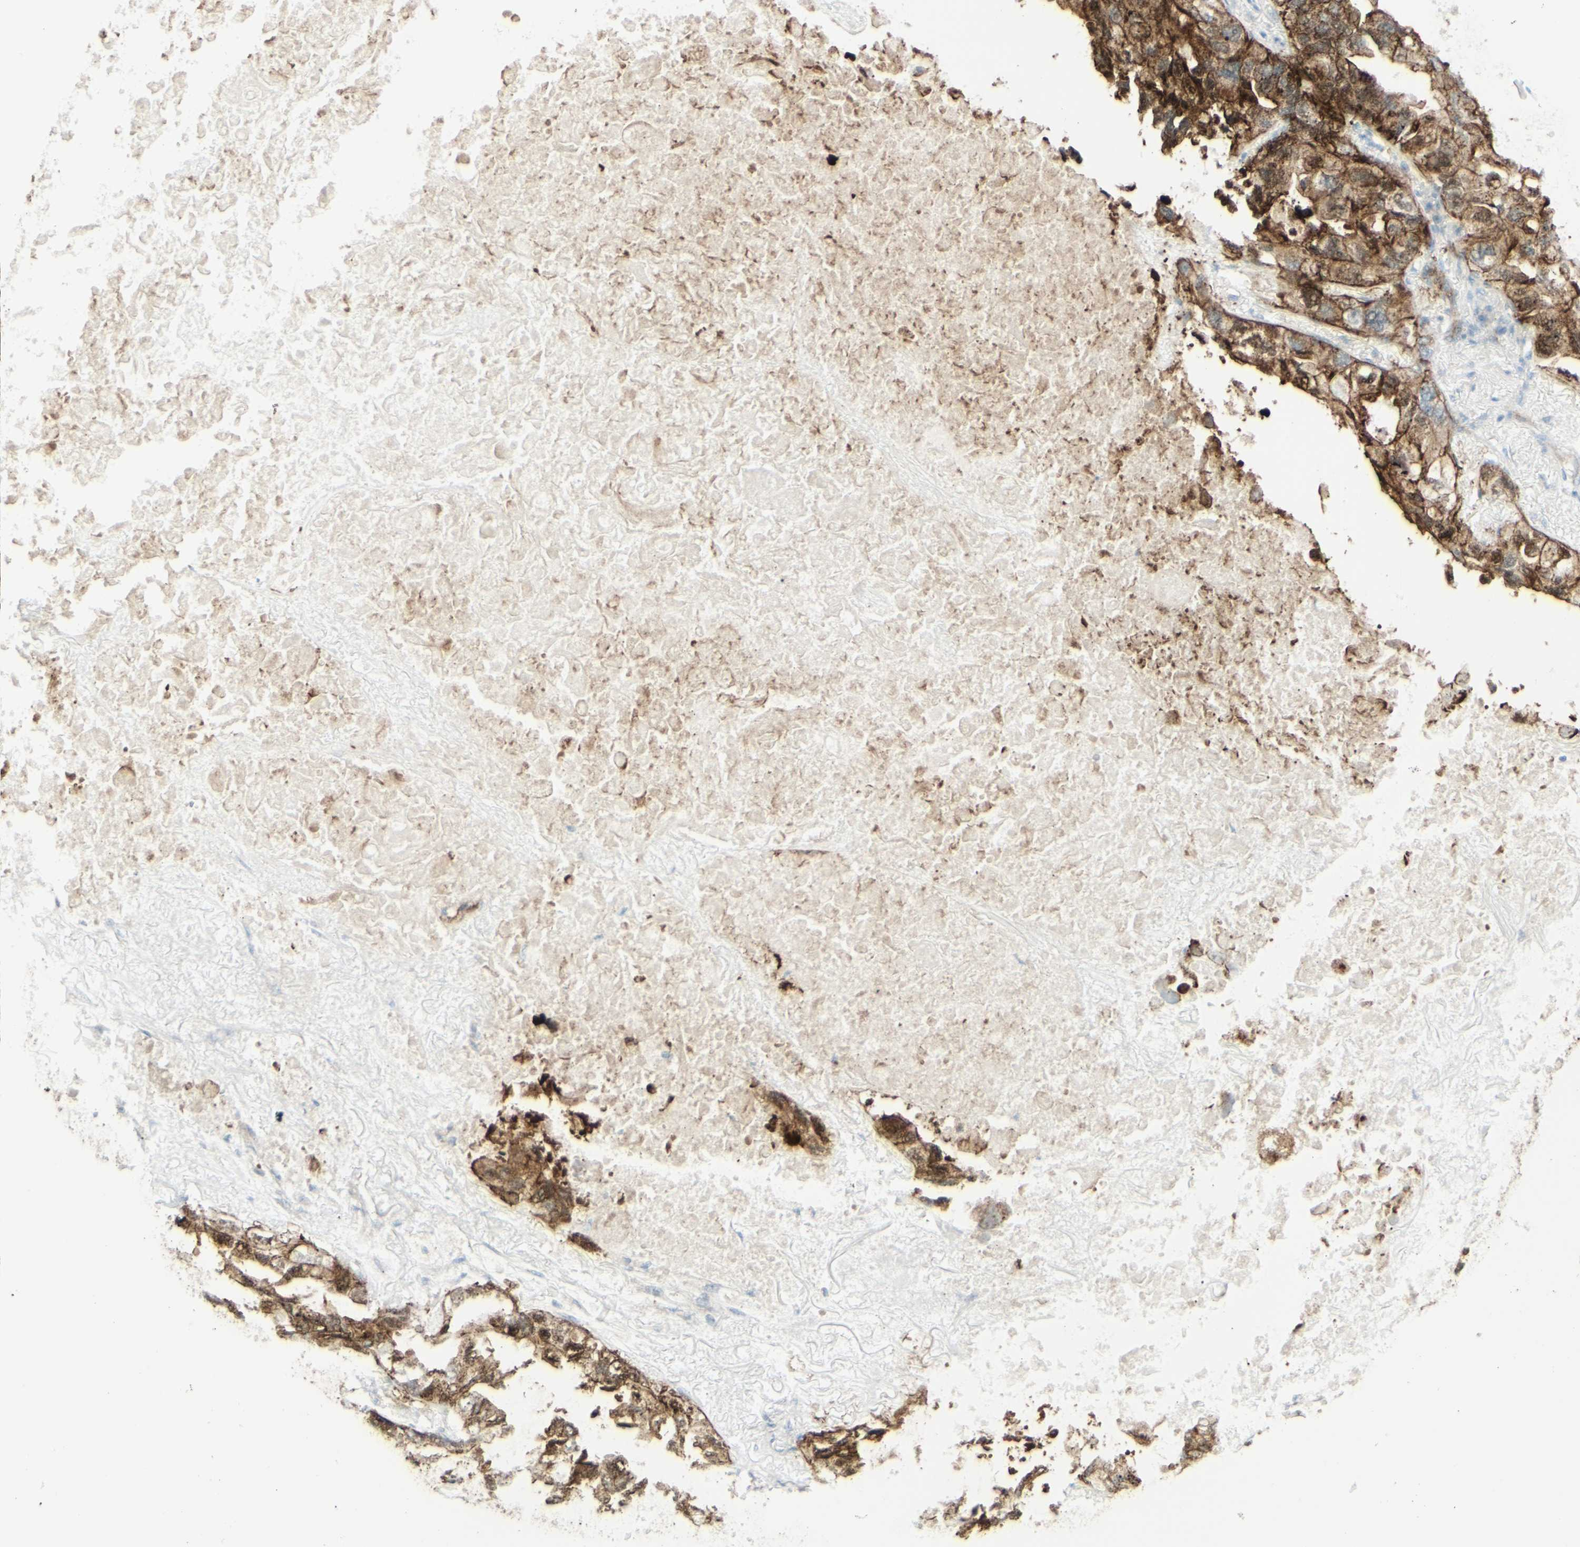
{"staining": {"intensity": "strong", "quantity": "25%-75%", "location": "cytoplasmic/membranous"}, "tissue": "lung cancer", "cell_type": "Tumor cells", "image_type": "cancer", "snomed": [{"axis": "morphology", "description": "Squamous cell carcinoma, NOS"}, {"axis": "topography", "description": "Lung"}], "caption": "Protein expression analysis of lung cancer (squamous cell carcinoma) displays strong cytoplasmic/membranous staining in approximately 25%-75% of tumor cells.", "gene": "MYO6", "patient": {"sex": "female", "age": 73}}